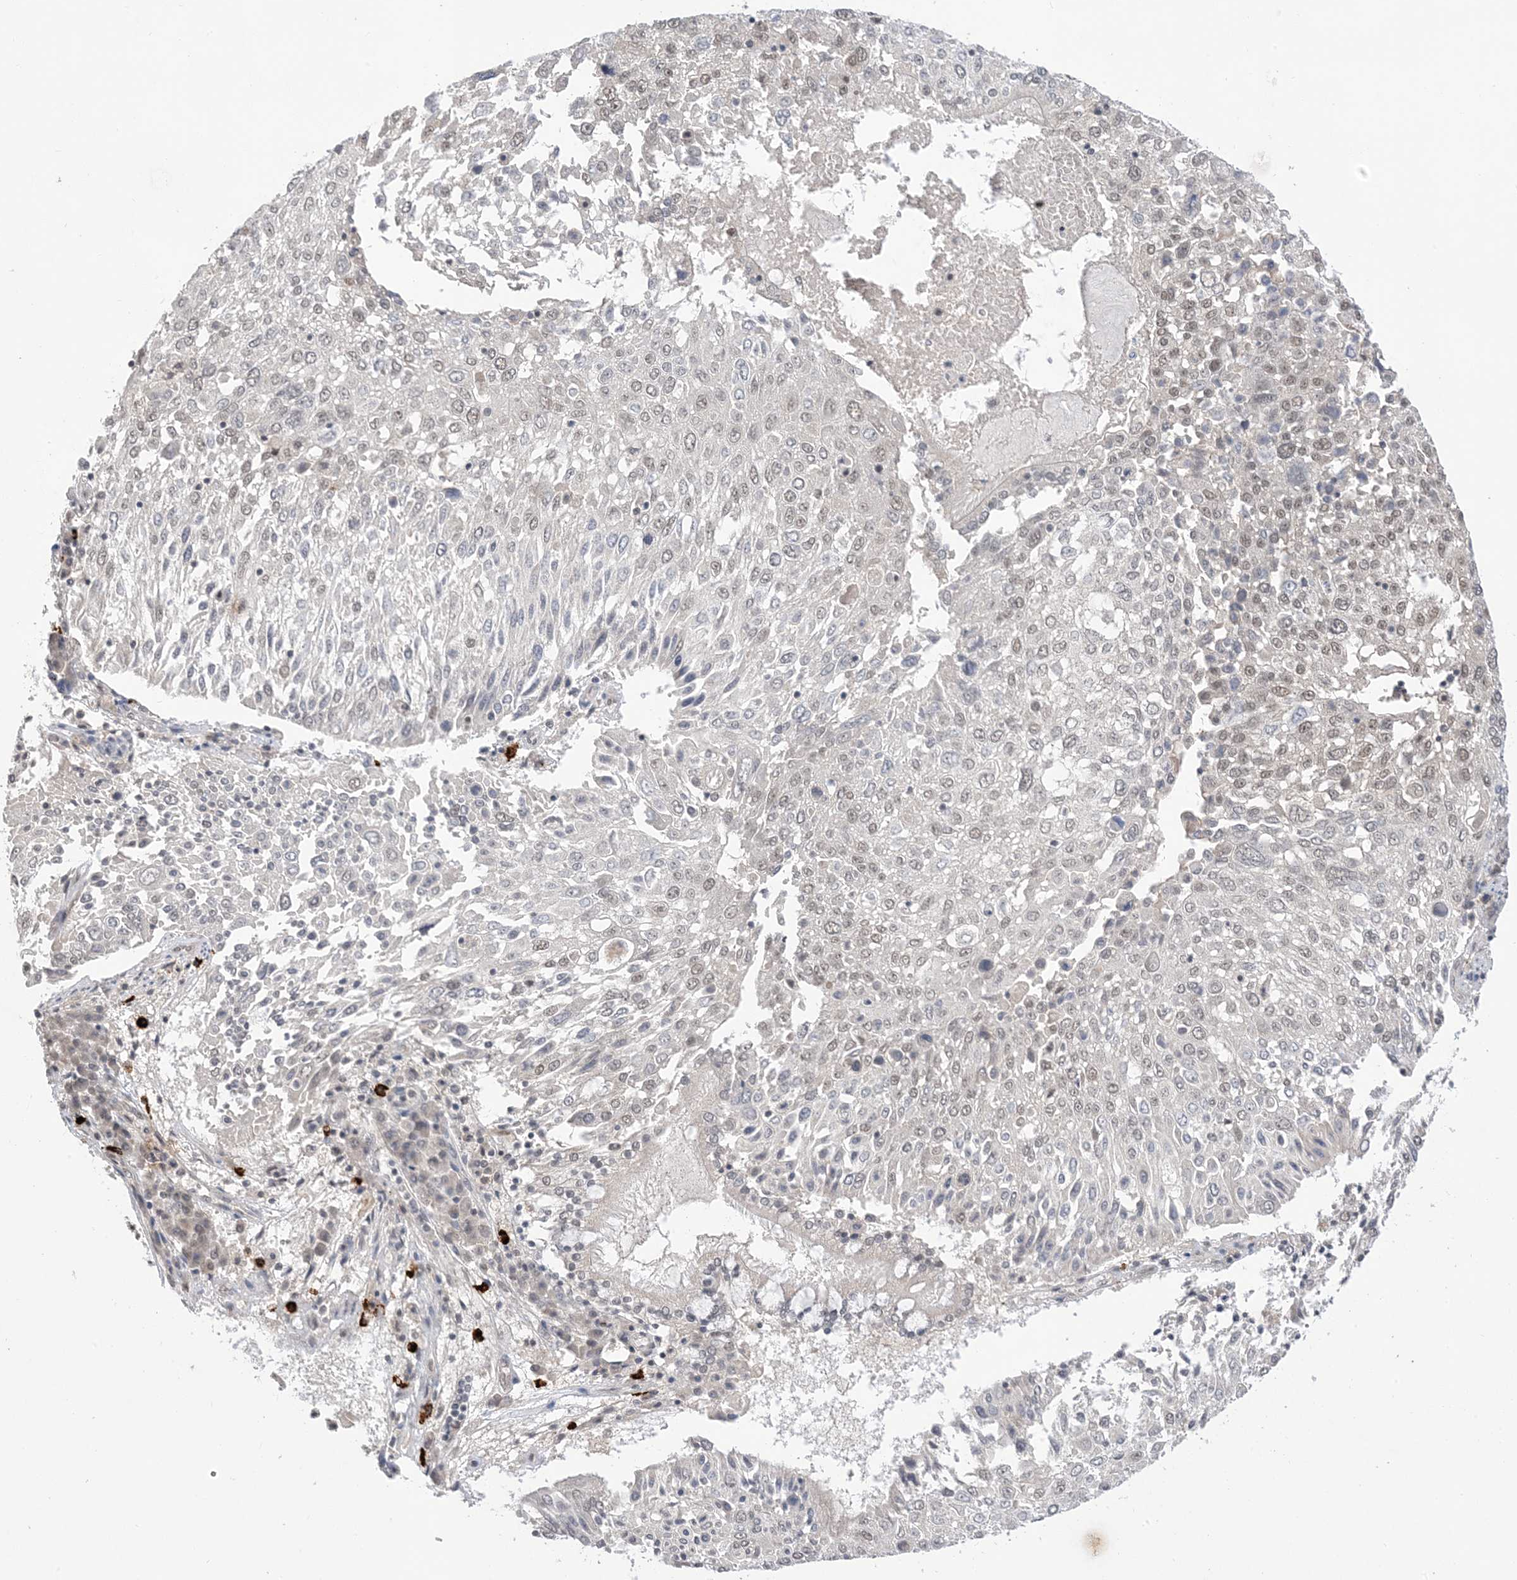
{"staining": {"intensity": "weak", "quantity": "<25%", "location": "nuclear"}, "tissue": "lung cancer", "cell_type": "Tumor cells", "image_type": "cancer", "snomed": [{"axis": "morphology", "description": "Squamous cell carcinoma, NOS"}, {"axis": "topography", "description": "Lung"}], "caption": "Immunohistochemistry photomicrograph of neoplastic tissue: lung squamous cell carcinoma stained with DAB (3,3'-diaminobenzidine) shows no significant protein expression in tumor cells.", "gene": "RANBP9", "patient": {"sex": "male", "age": 65}}